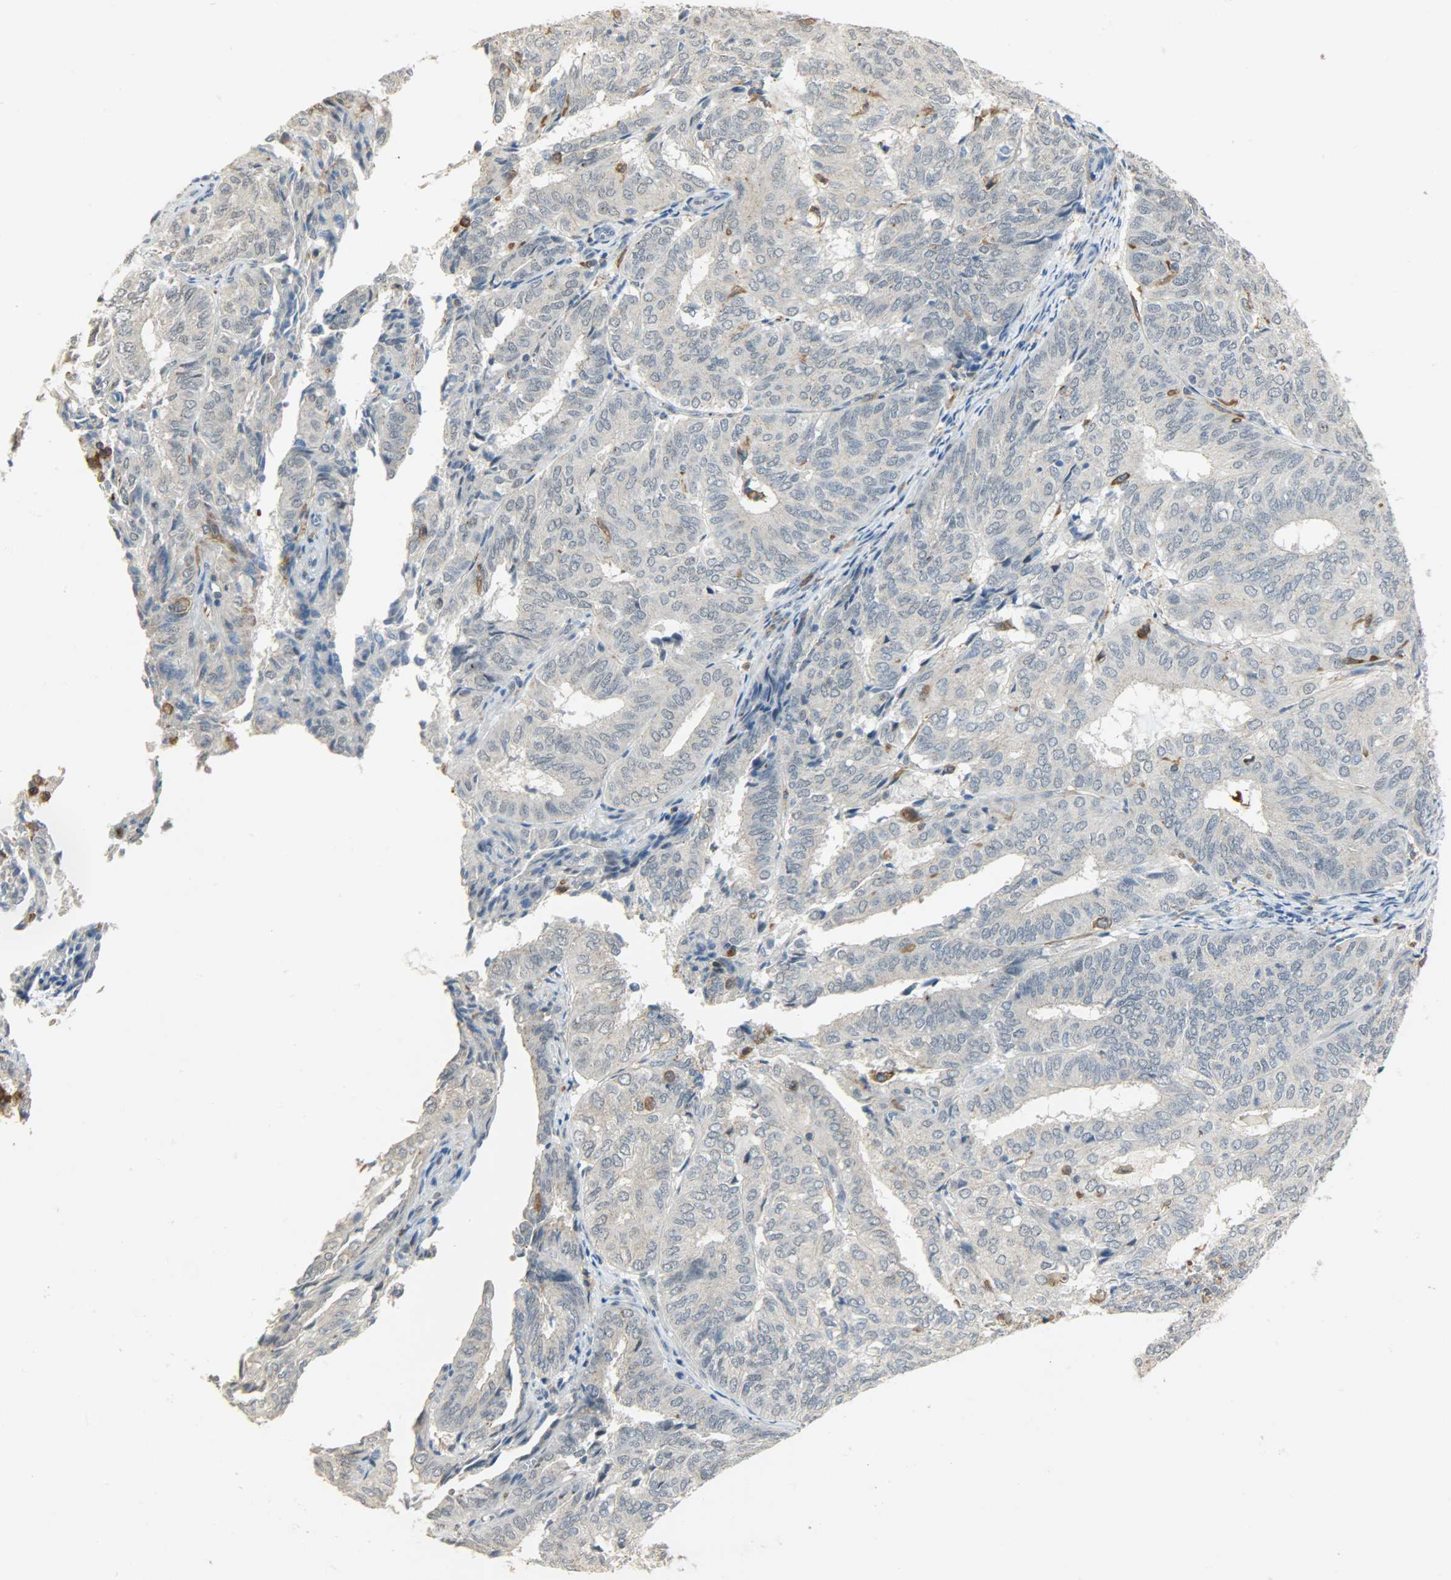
{"staining": {"intensity": "negative", "quantity": "none", "location": "none"}, "tissue": "endometrial cancer", "cell_type": "Tumor cells", "image_type": "cancer", "snomed": [{"axis": "morphology", "description": "Adenocarcinoma, NOS"}, {"axis": "topography", "description": "Uterus"}], "caption": "Tumor cells are negative for protein expression in human adenocarcinoma (endometrial). (DAB IHC with hematoxylin counter stain).", "gene": "SKAP2", "patient": {"sex": "female", "age": 60}}